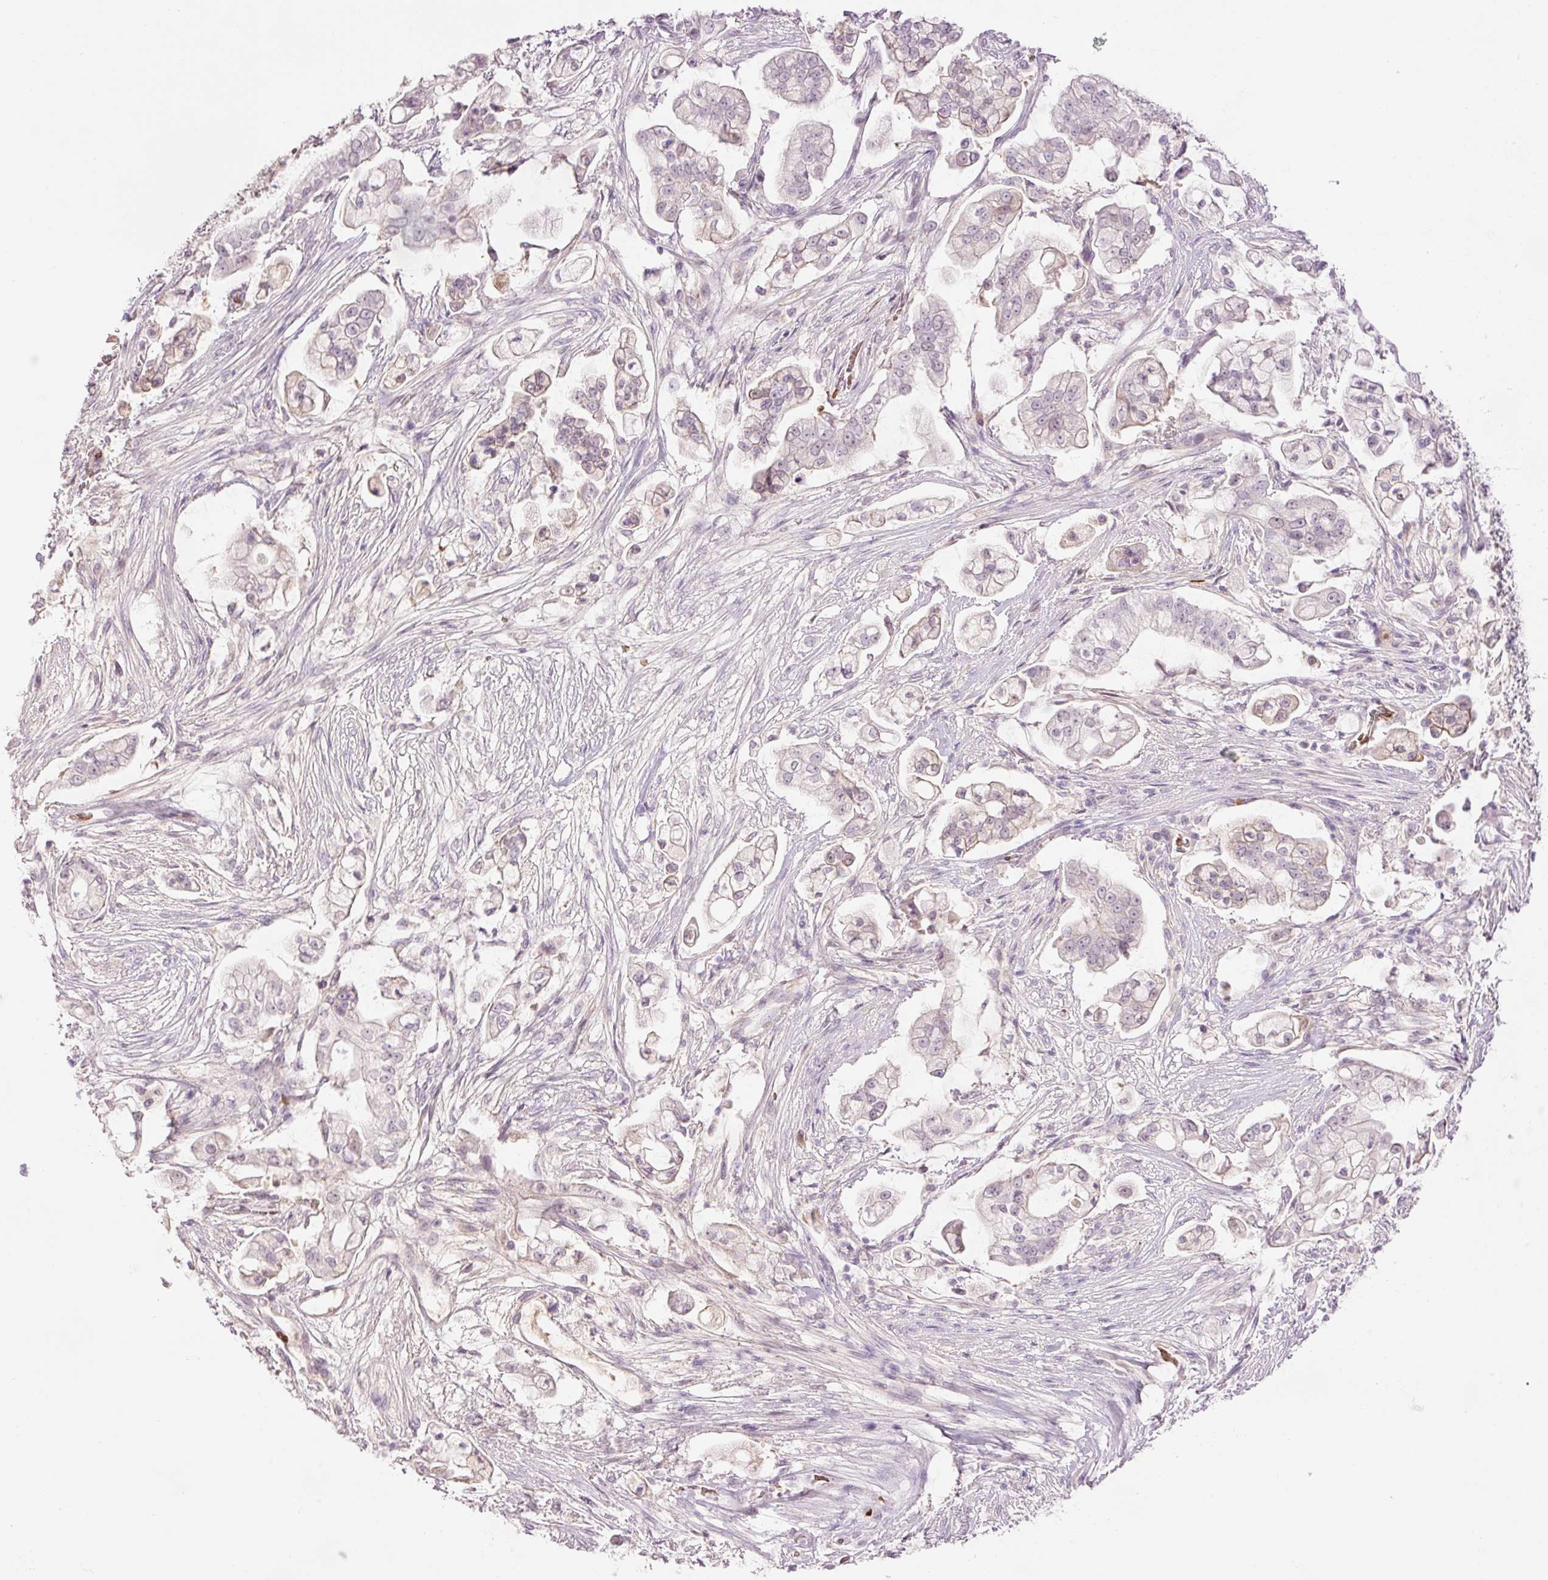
{"staining": {"intensity": "weak", "quantity": "<25%", "location": "nuclear"}, "tissue": "pancreatic cancer", "cell_type": "Tumor cells", "image_type": "cancer", "snomed": [{"axis": "morphology", "description": "Adenocarcinoma, NOS"}, {"axis": "topography", "description": "Pancreas"}], "caption": "Tumor cells are negative for protein expression in human adenocarcinoma (pancreatic).", "gene": "LY6G6D", "patient": {"sex": "female", "age": 69}}